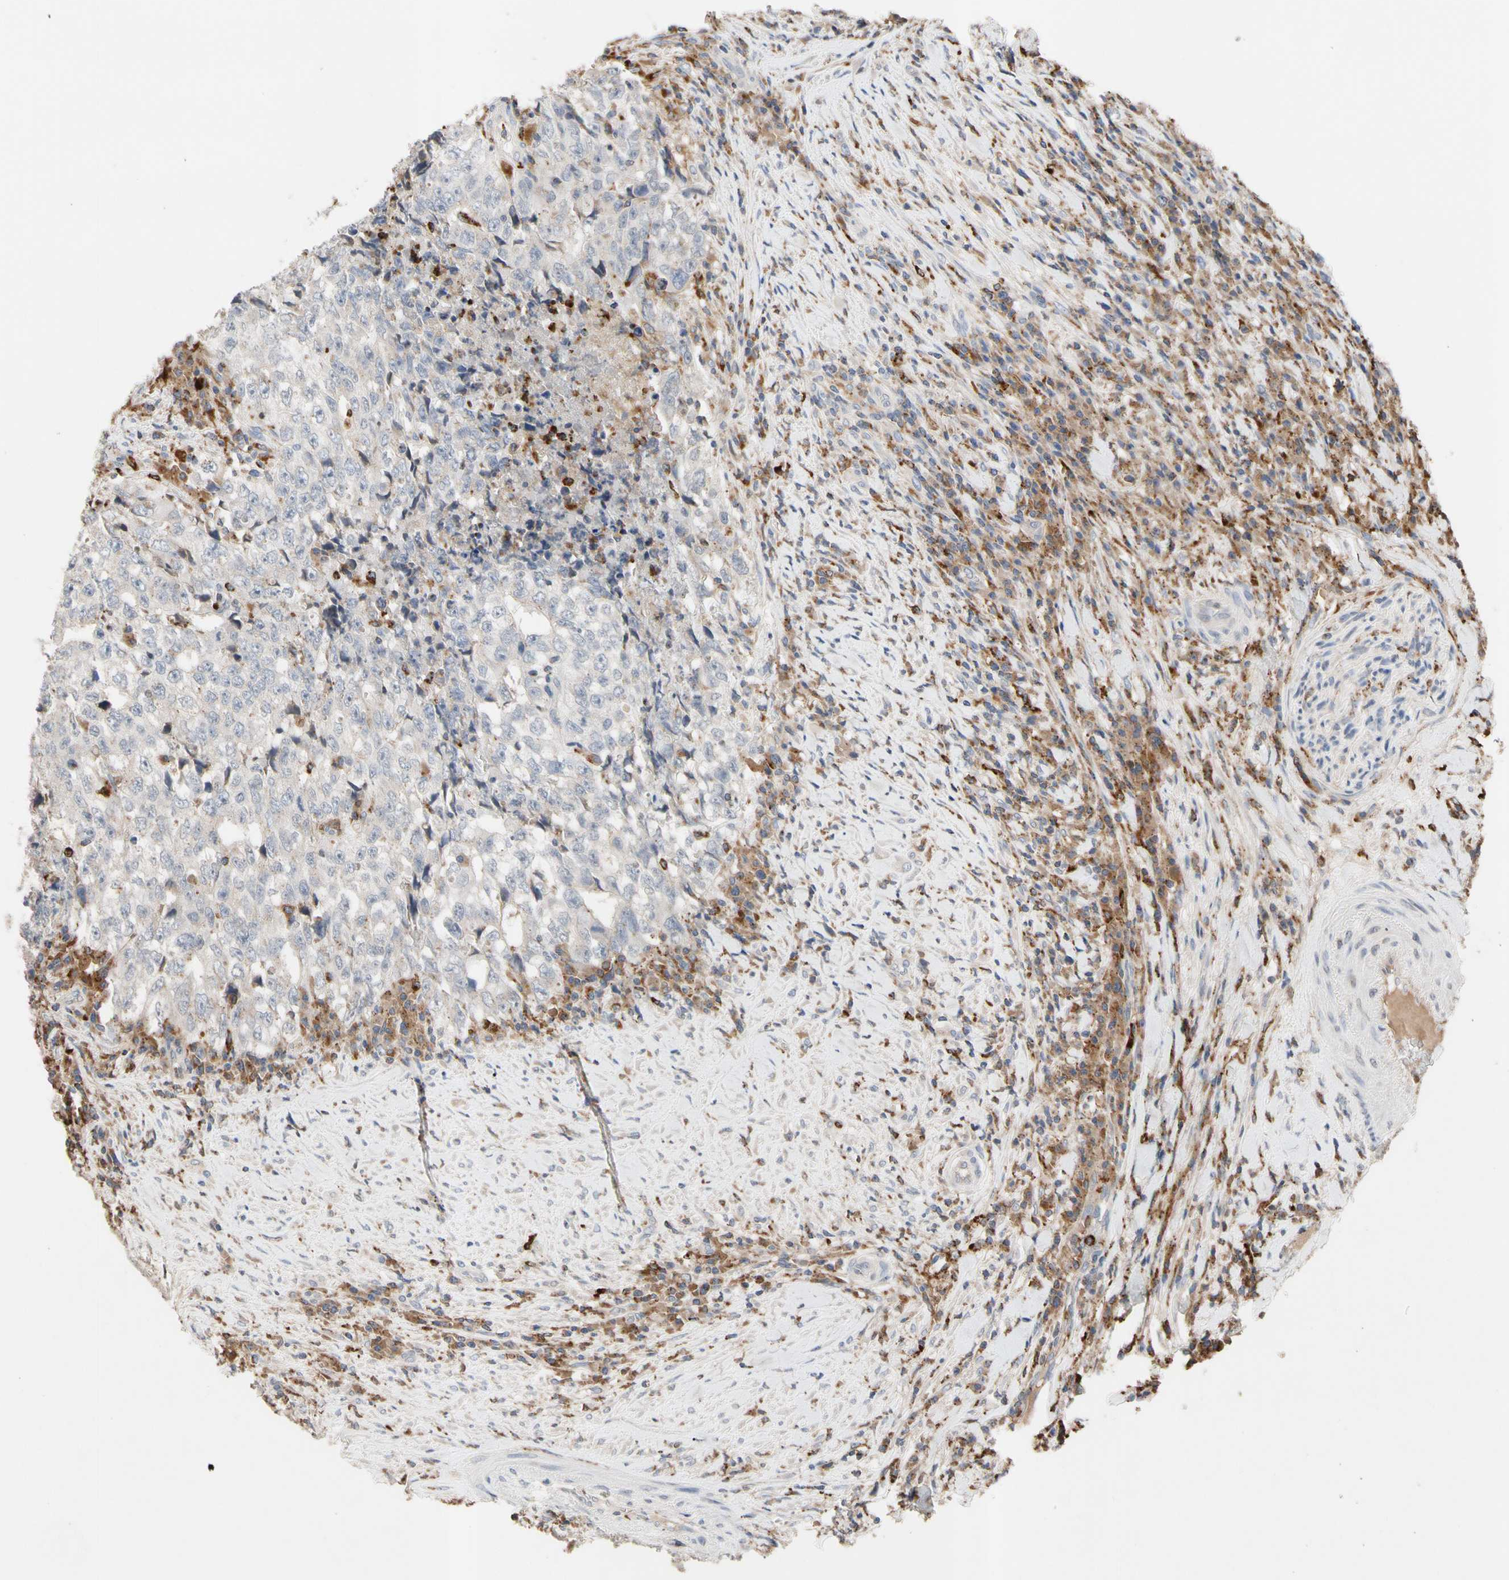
{"staining": {"intensity": "negative", "quantity": "none", "location": "none"}, "tissue": "testis cancer", "cell_type": "Tumor cells", "image_type": "cancer", "snomed": [{"axis": "morphology", "description": "Necrosis, NOS"}, {"axis": "morphology", "description": "Carcinoma, Embryonal, NOS"}, {"axis": "topography", "description": "Testis"}], "caption": "High power microscopy photomicrograph of an immunohistochemistry image of testis cancer (embryonal carcinoma), revealing no significant staining in tumor cells.", "gene": "ADA2", "patient": {"sex": "male", "age": 19}}